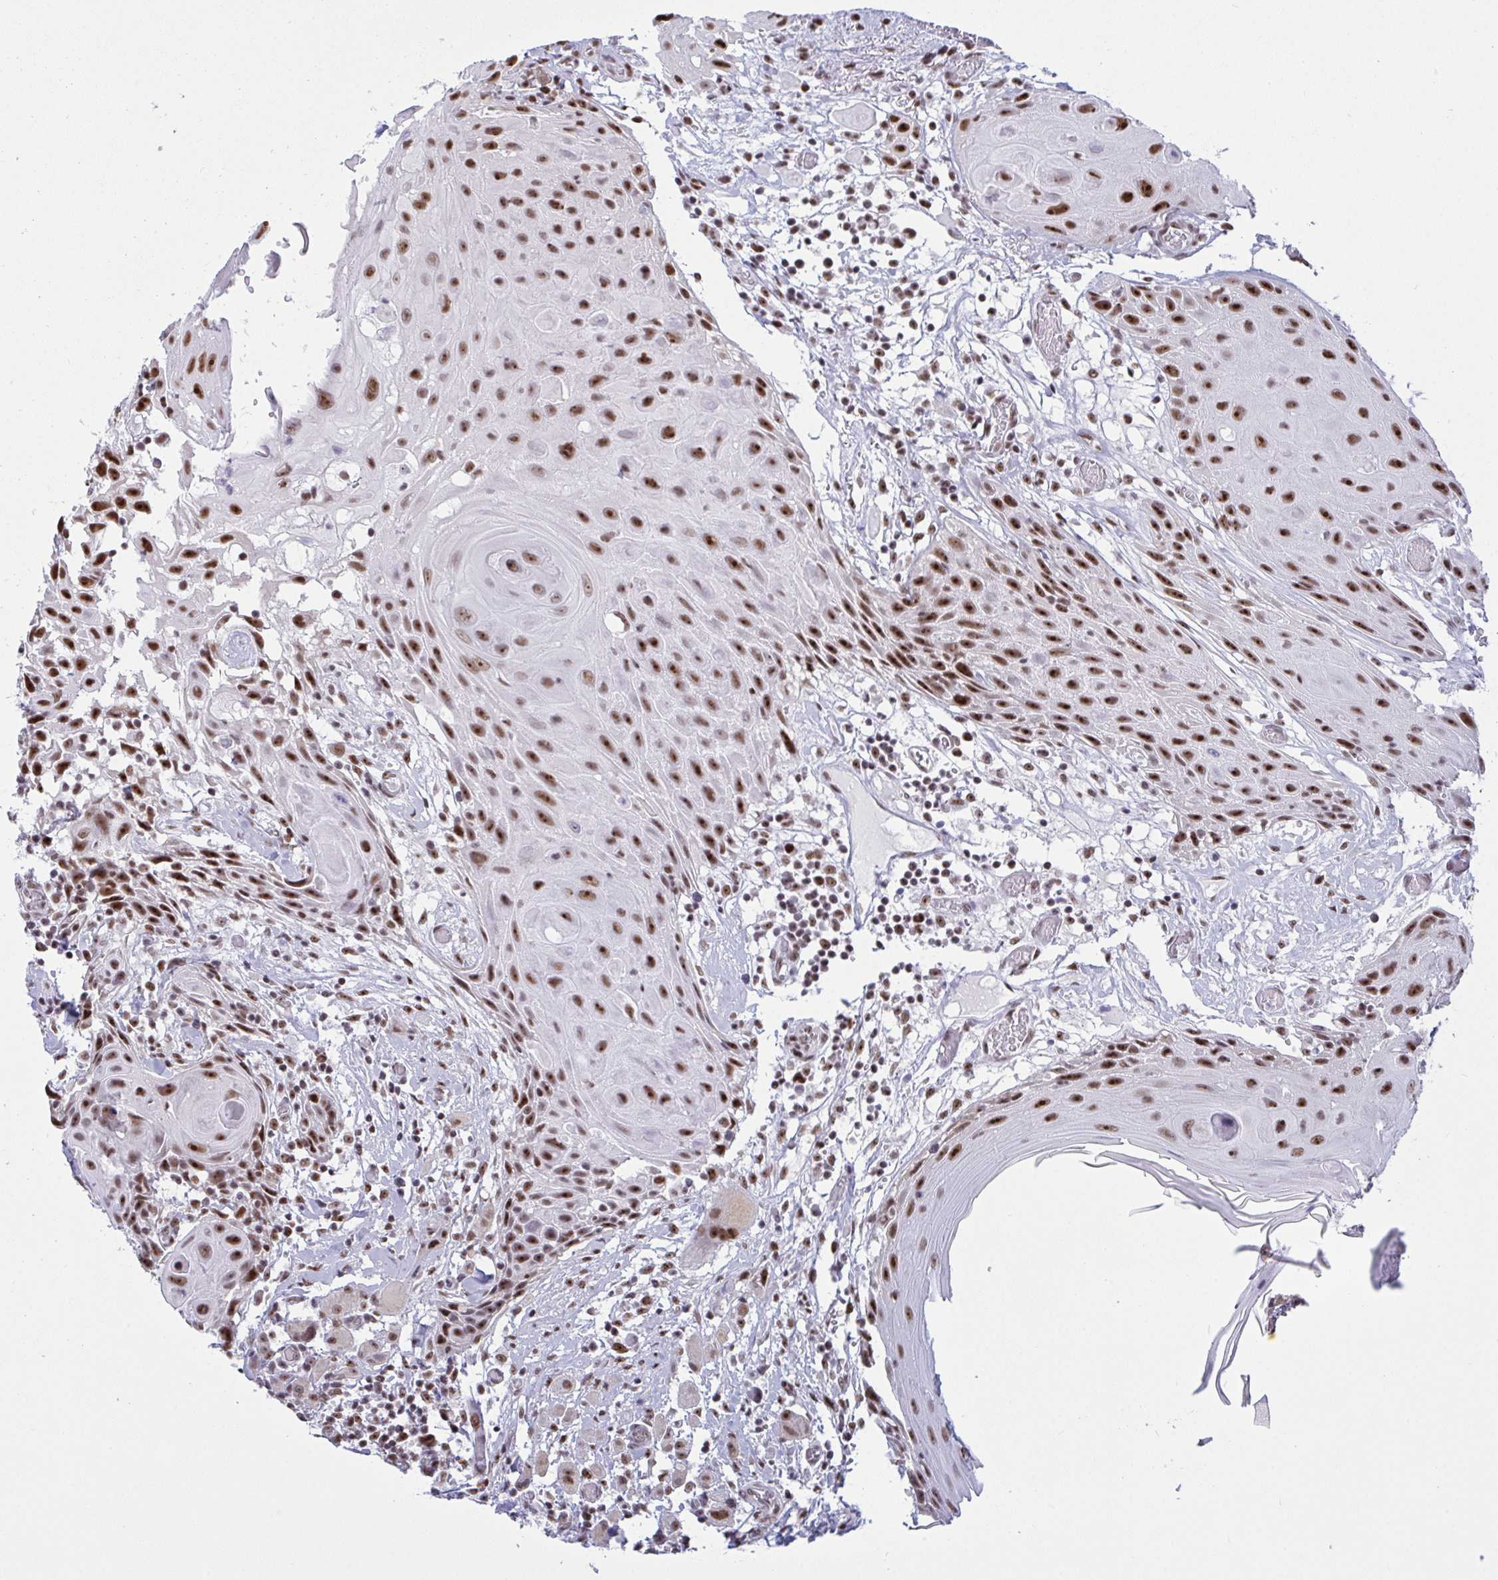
{"staining": {"intensity": "moderate", "quantity": ">75%", "location": "nuclear"}, "tissue": "head and neck cancer", "cell_type": "Tumor cells", "image_type": "cancer", "snomed": [{"axis": "morphology", "description": "Squamous cell carcinoma, NOS"}, {"axis": "topography", "description": "Oral tissue"}, {"axis": "topography", "description": "Head-Neck"}], "caption": "IHC (DAB) staining of head and neck cancer (squamous cell carcinoma) reveals moderate nuclear protein staining in approximately >75% of tumor cells. The protein is shown in brown color, while the nuclei are stained blue.", "gene": "SUPT16H", "patient": {"sex": "male", "age": 49}}